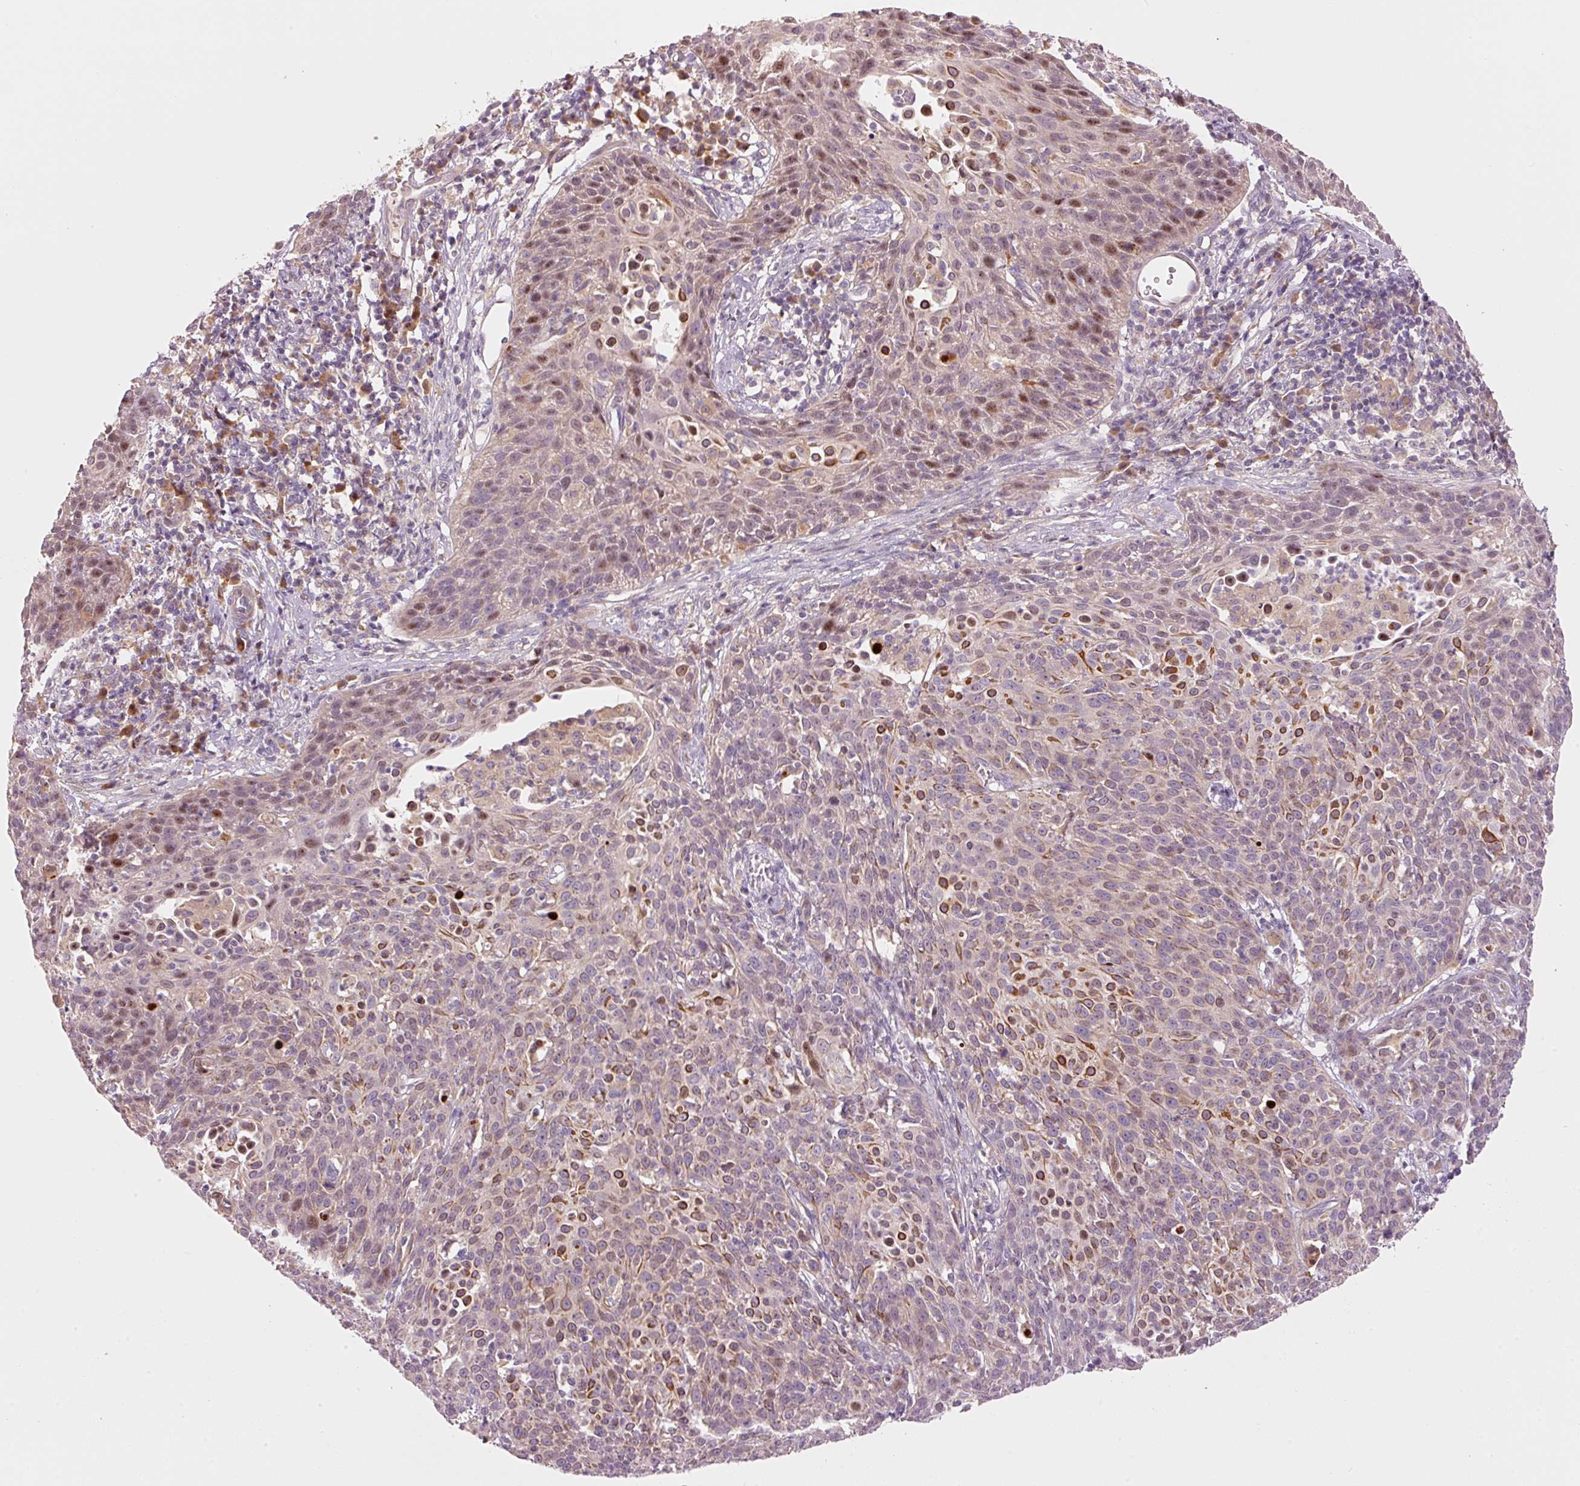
{"staining": {"intensity": "moderate", "quantity": "25%-75%", "location": "cytoplasmic/membranous,nuclear"}, "tissue": "cervical cancer", "cell_type": "Tumor cells", "image_type": "cancer", "snomed": [{"axis": "morphology", "description": "Squamous cell carcinoma, NOS"}, {"axis": "topography", "description": "Cervix"}], "caption": "This is a micrograph of immunohistochemistry (IHC) staining of cervical squamous cell carcinoma, which shows moderate expression in the cytoplasmic/membranous and nuclear of tumor cells.", "gene": "MAP10", "patient": {"sex": "female", "age": 38}}